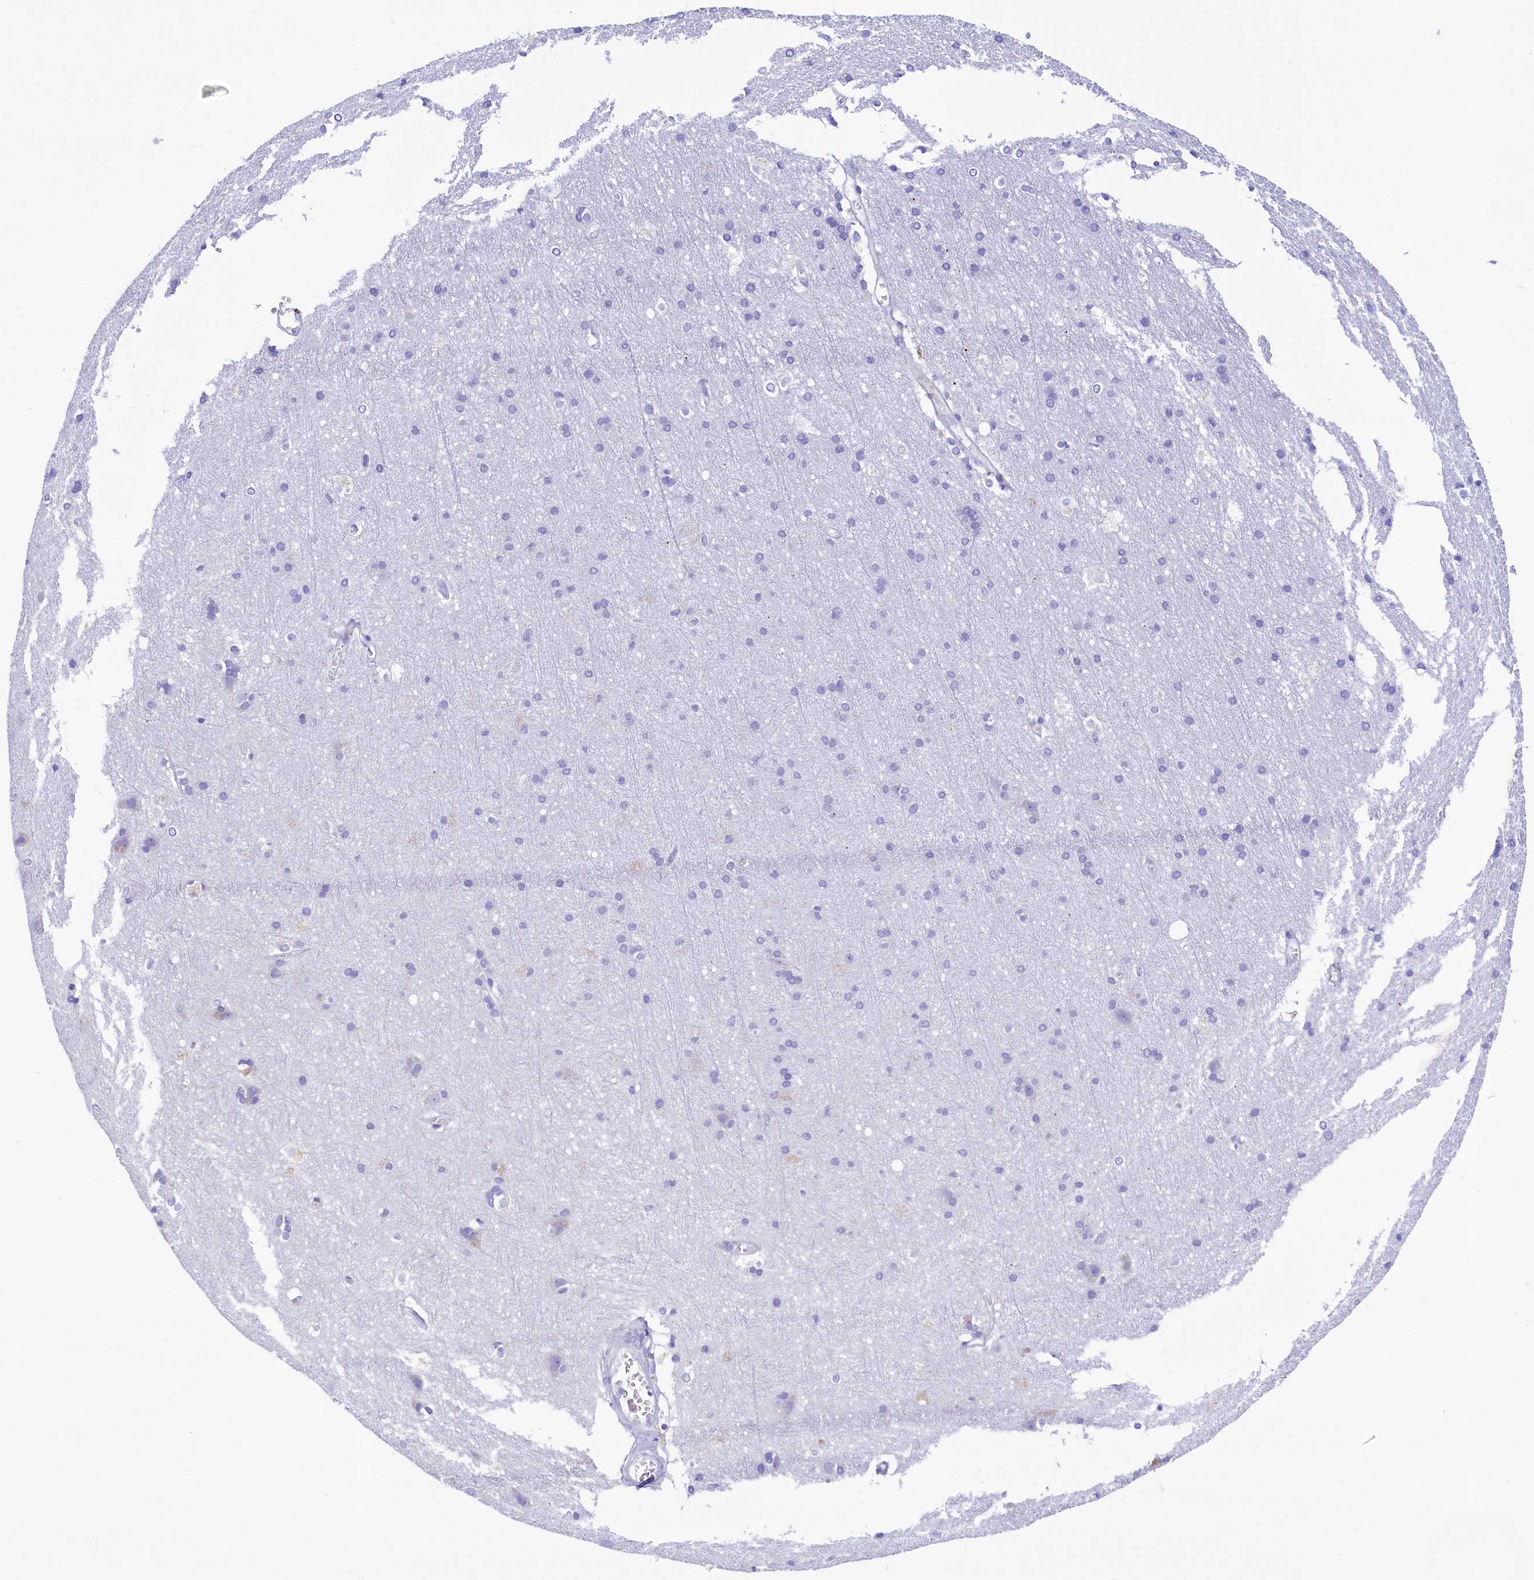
{"staining": {"intensity": "negative", "quantity": "none", "location": "none"}, "tissue": "cerebral cortex", "cell_type": "Endothelial cells", "image_type": "normal", "snomed": [{"axis": "morphology", "description": "Normal tissue, NOS"}, {"axis": "topography", "description": "Cerebral cortex"}], "caption": "High power microscopy photomicrograph of an IHC image of benign cerebral cortex, revealing no significant staining in endothelial cells.", "gene": "KRBOX5", "patient": {"sex": "male", "age": 54}}